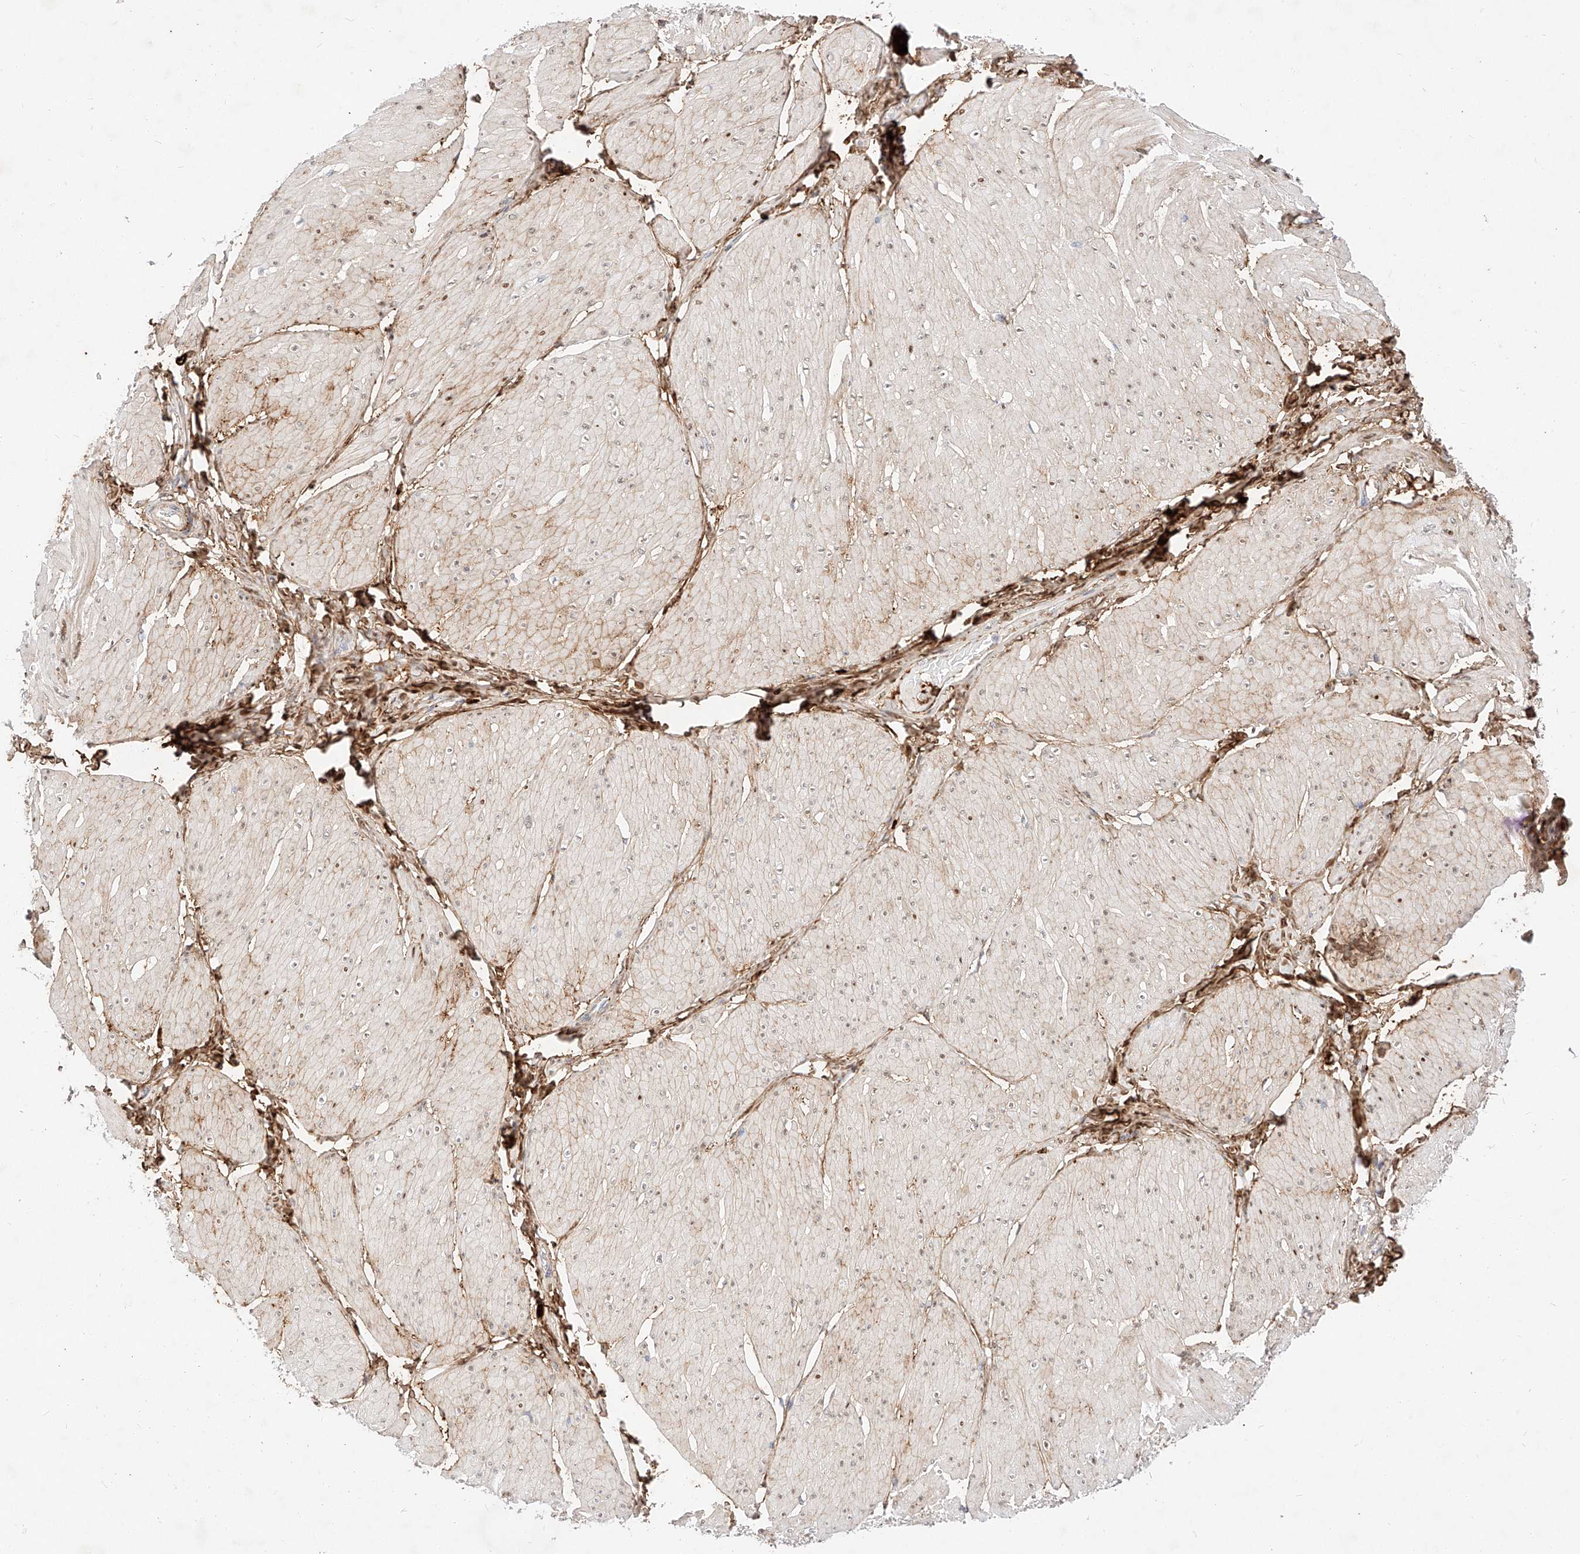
{"staining": {"intensity": "moderate", "quantity": "<25%", "location": "cytoplasmic/membranous,nuclear"}, "tissue": "smooth muscle", "cell_type": "Smooth muscle cells", "image_type": "normal", "snomed": [{"axis": "morphology", "description": "Urothelial carcinoma, High grade"}, {"axis": "topography", "description": "Urinary bladder"}], "caption": "About <25% of smooth muscle cells in benign smooth muscle display moderate cytoplasmic/membranous,nuclear protein positivity as visualized by brown immunohistochemical staining.", "gene": "OSGEPL1", "patient": {"sex": "male", "age": 46}}